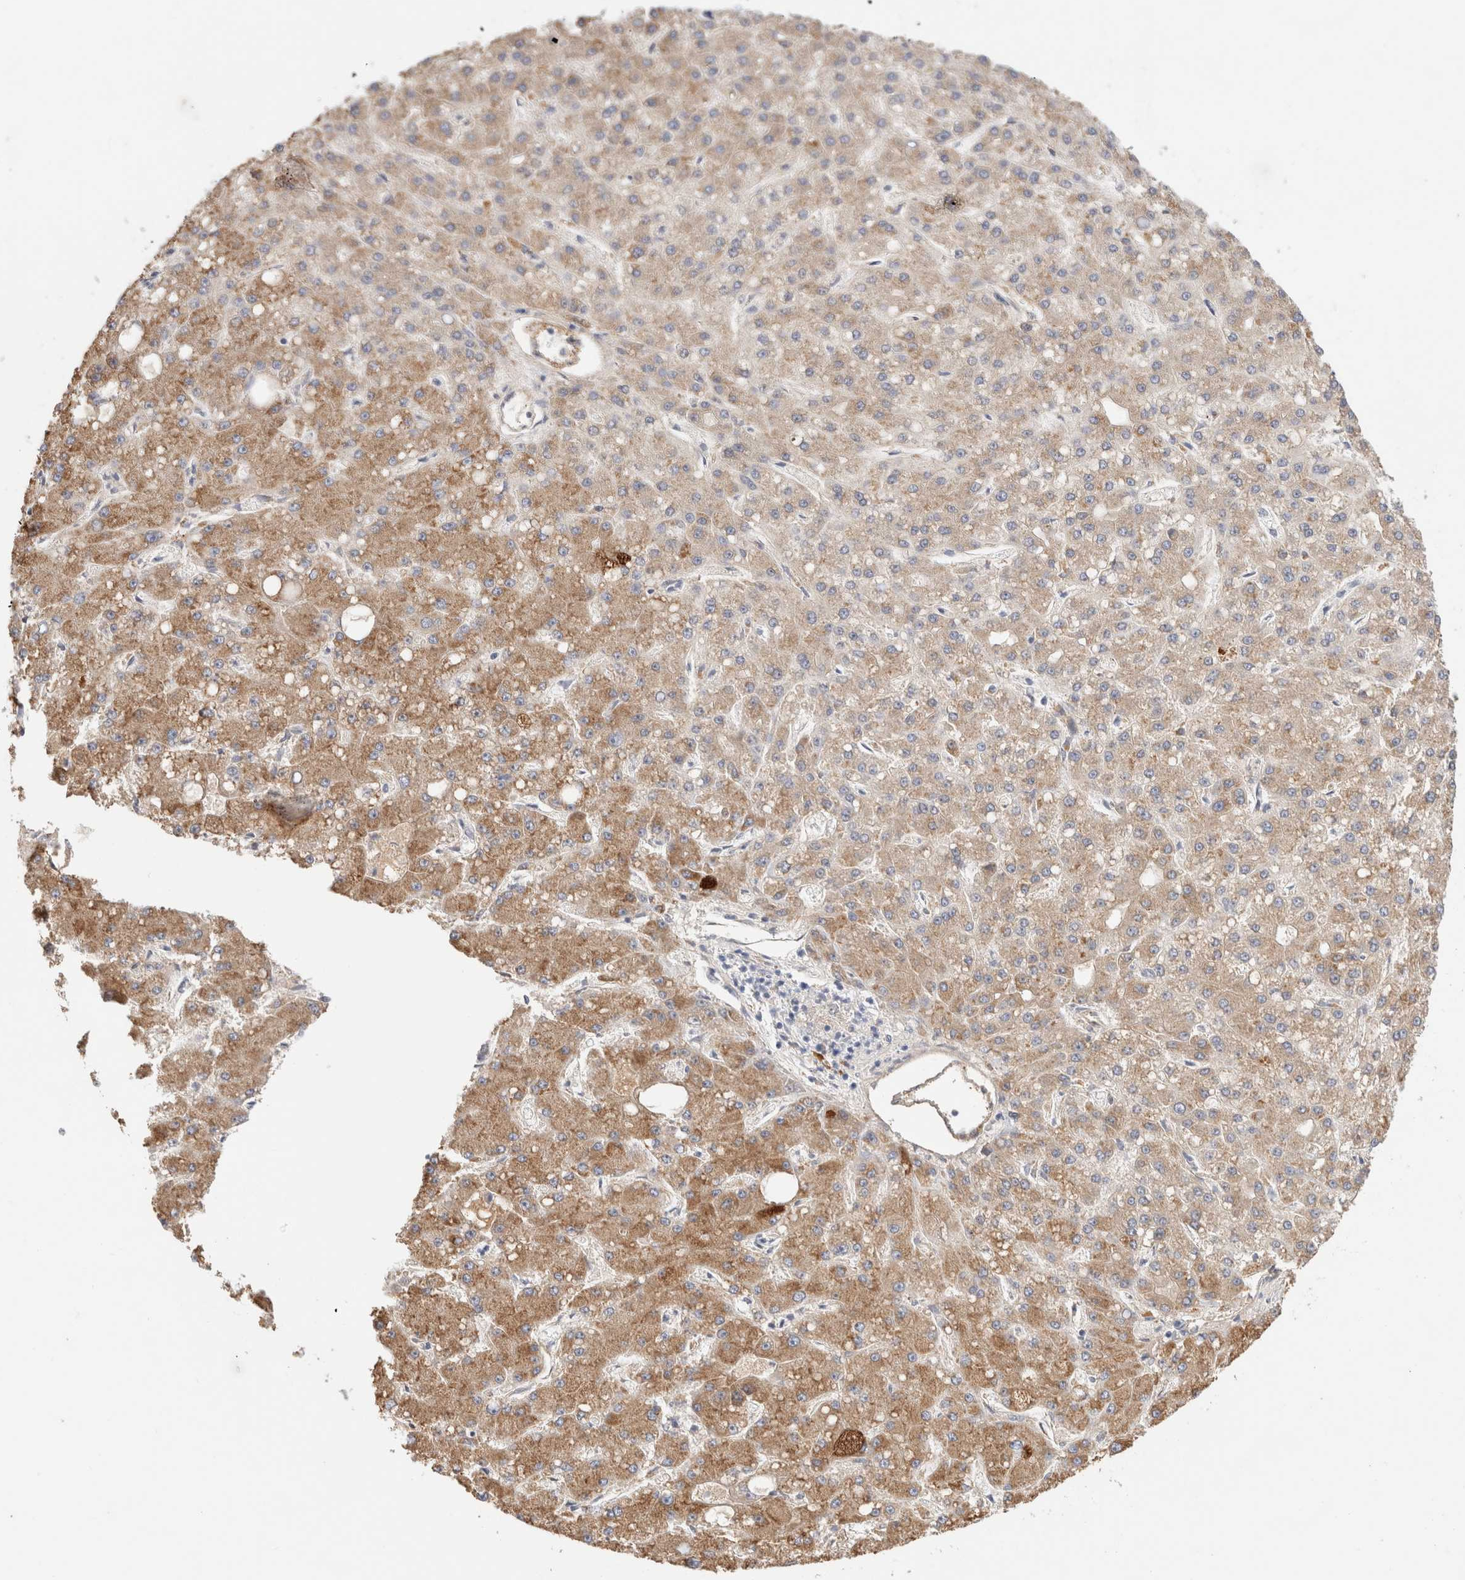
{"staining": {"intensity": "moderate", "quantity": ">75%", "location": "cytoplasmic/membranous"}, "tissue": "liver cancer", "cell_type": "Tumor cells", "image_type": "cancer", "snomed": [{"axis": "morphology", "description": "Carcinoma, Hepatocellular, NOS"}, {"axis": "topography", "description": "Liver"}], "caption": "Tumor cells display medium levels of moderate cytoplasmic/membranous positivity in approximately >75% of cells in liver cancer.", "gene": "PROS1", "patient": {"sex": "male", "age": 67}}